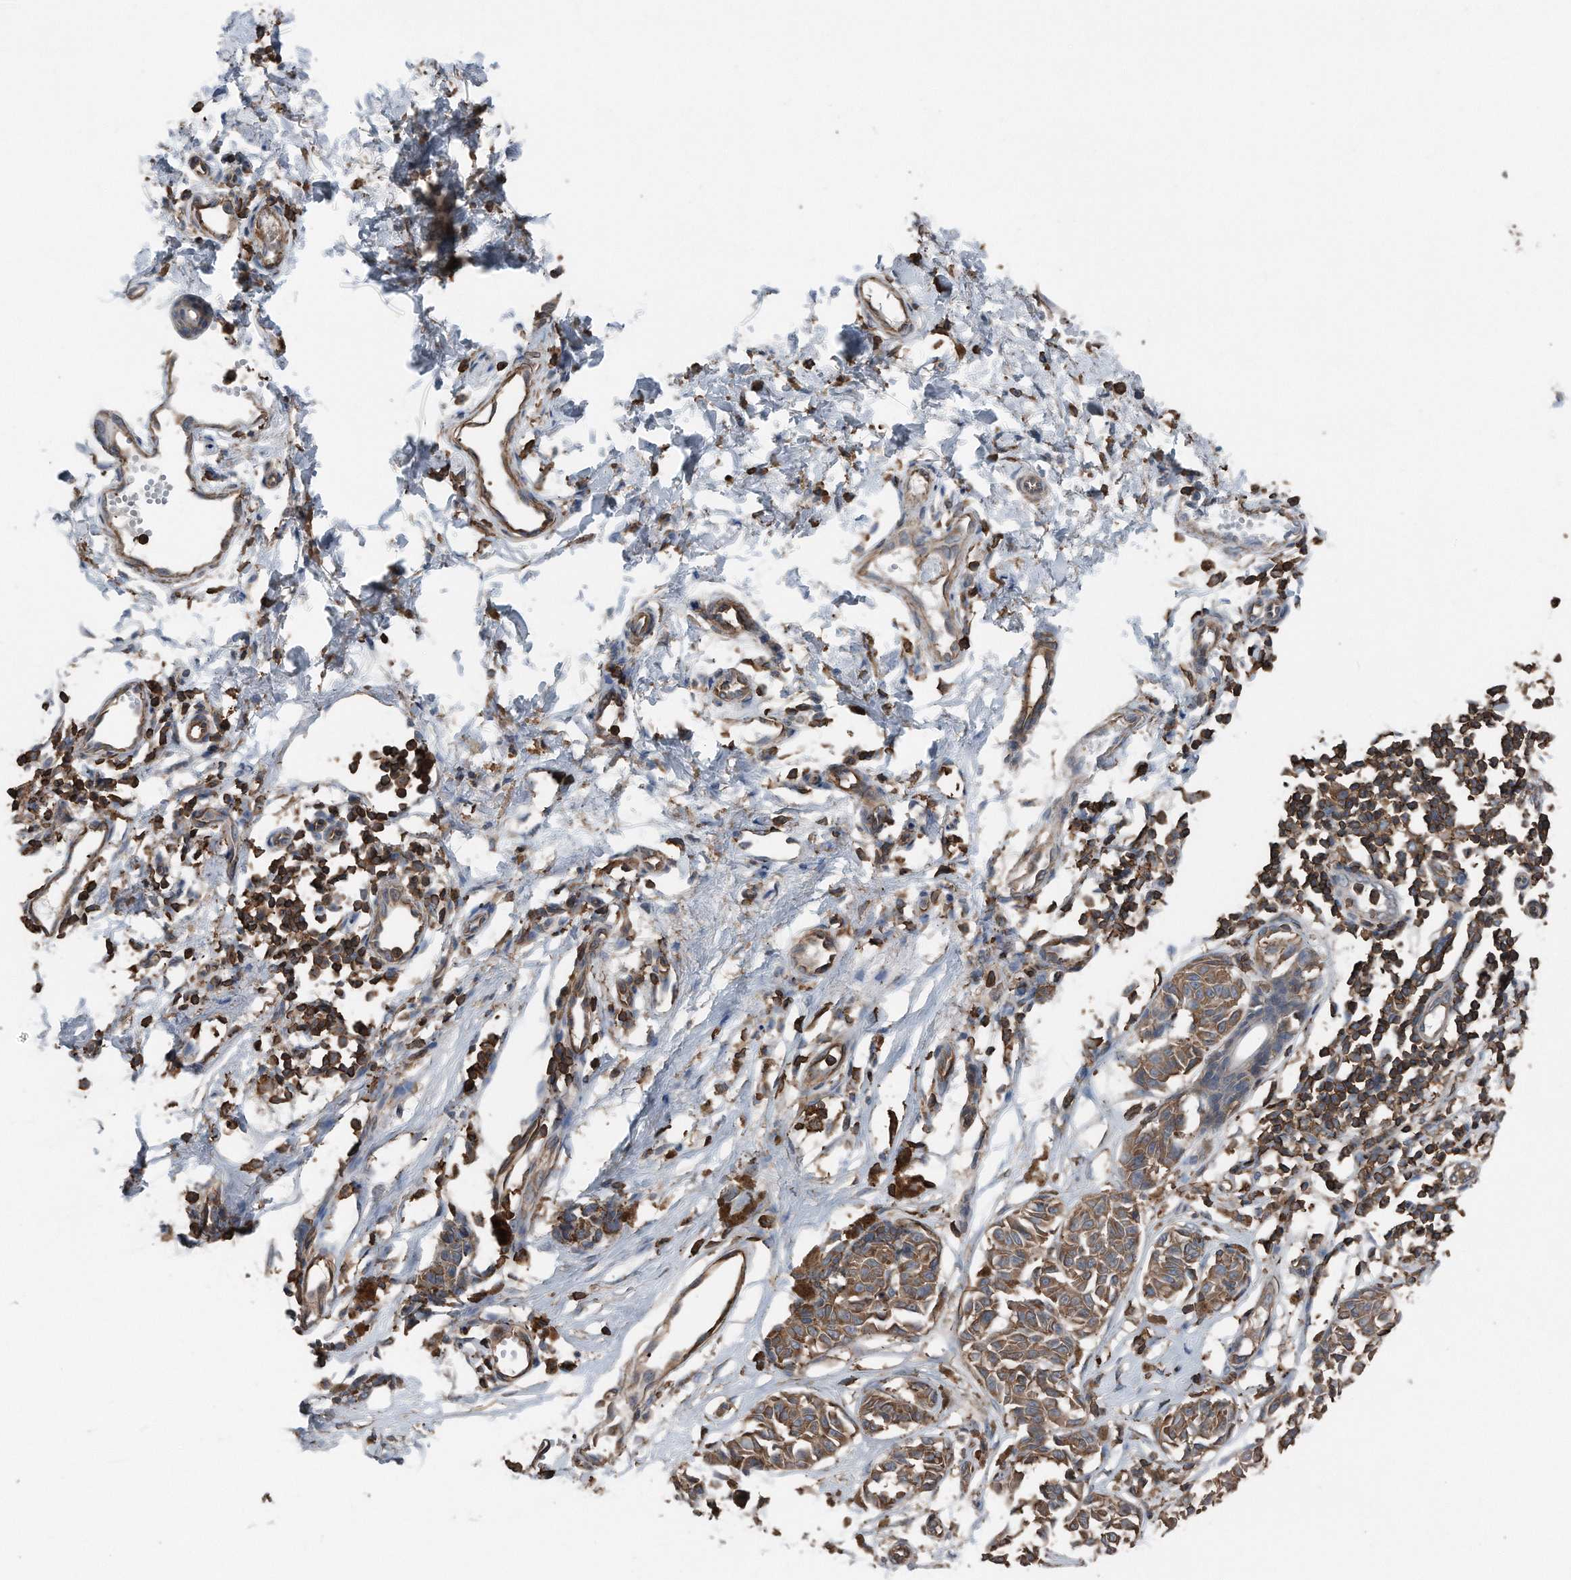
{"staining": {"intensity": "moderate", "quantity": ">75%", "location": "cytoplasmic/membranous"}, "tissue": "melanoma", "cell_type": "Tumor cells", "image_type": "cancer", "snomed": [{"axis": "morphology", "description": "Malignant melanoma, NOS"}, {"axis": "topography", "description": "Skin"}], "caption": "The histopathology image demonstrates immunohistochemical staining of malignant melanoma. There is moderate cytoplasmic/membranous expression is seen in approximately >75% of tumor cells.", "gene": "RSPO3", "patient": {"sex": "male", "age": 53}}